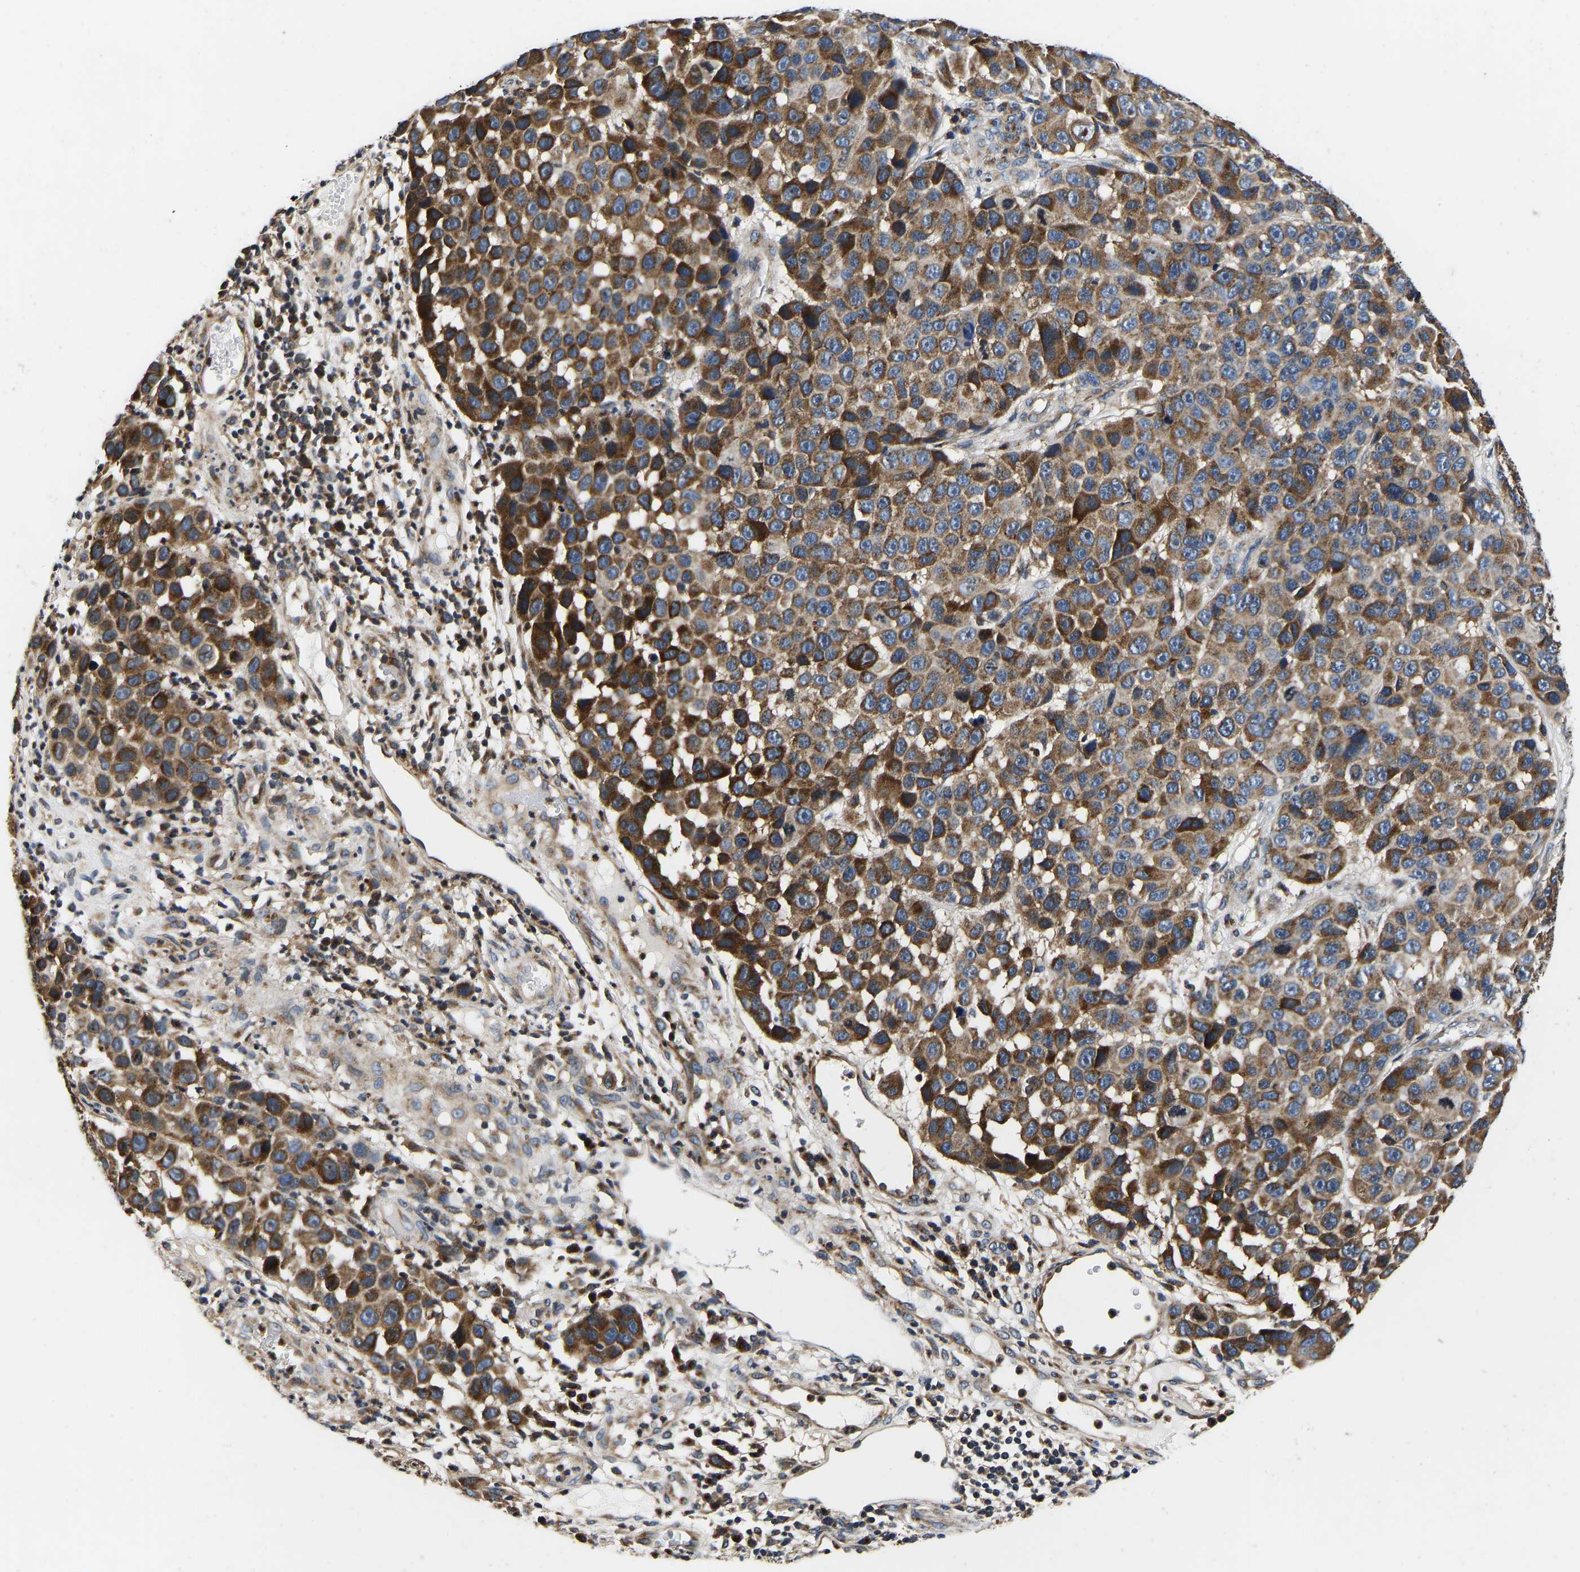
{"staining": {"intensity": "strong", "quantity": ">75%", "location": "cytoplasmic/membranous"}, "tissue": "melanoma", "cell_type": "Tumor cells", "image_type": "cancer", "snomed": [{"axis": "morphology", "description": "Malignant melanoma, NOS"}, {"axis": "topography", "description": "Skin"}], "caption": "Protein staining of melanoma tissue reveals strong cytoplasmic/membranous expression in about >75% of tumor cells.", "gene": "RABAC1", "patient": {"sex": "male", "age": 53}}